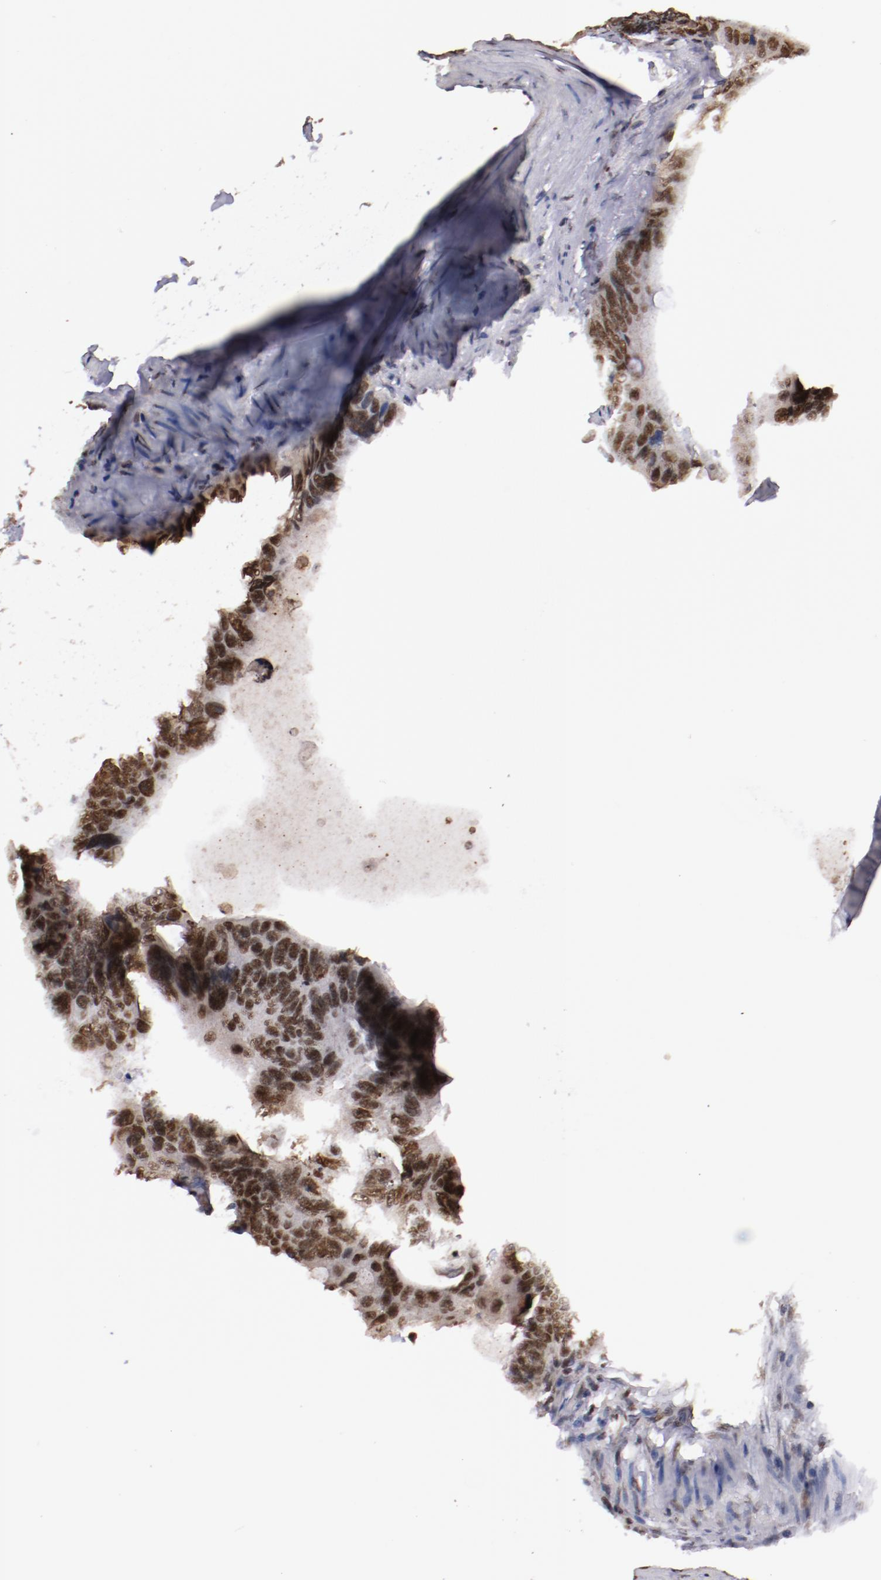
{"staining": {"intensity": "moderate", "quantity": ">75%", "location": "nuclear"}, "tissue": "colorectal cancer", "cell_type": "Tumor cells", "image_type": "cancer", "snomed": [{"axis": "morphology", "description": "Adenocarcinoma, NOS"}, {"axis": "topography", "description": "Colon"}], "caption": "A high-resolution micrograph shows IHC staining of colorectal adenocarcinoma, which exhibits moderate nuclear expression in approximately >75% of tumor cells.", "gene": "STAG2", "patient": {"sex": "female", "age": 55}}